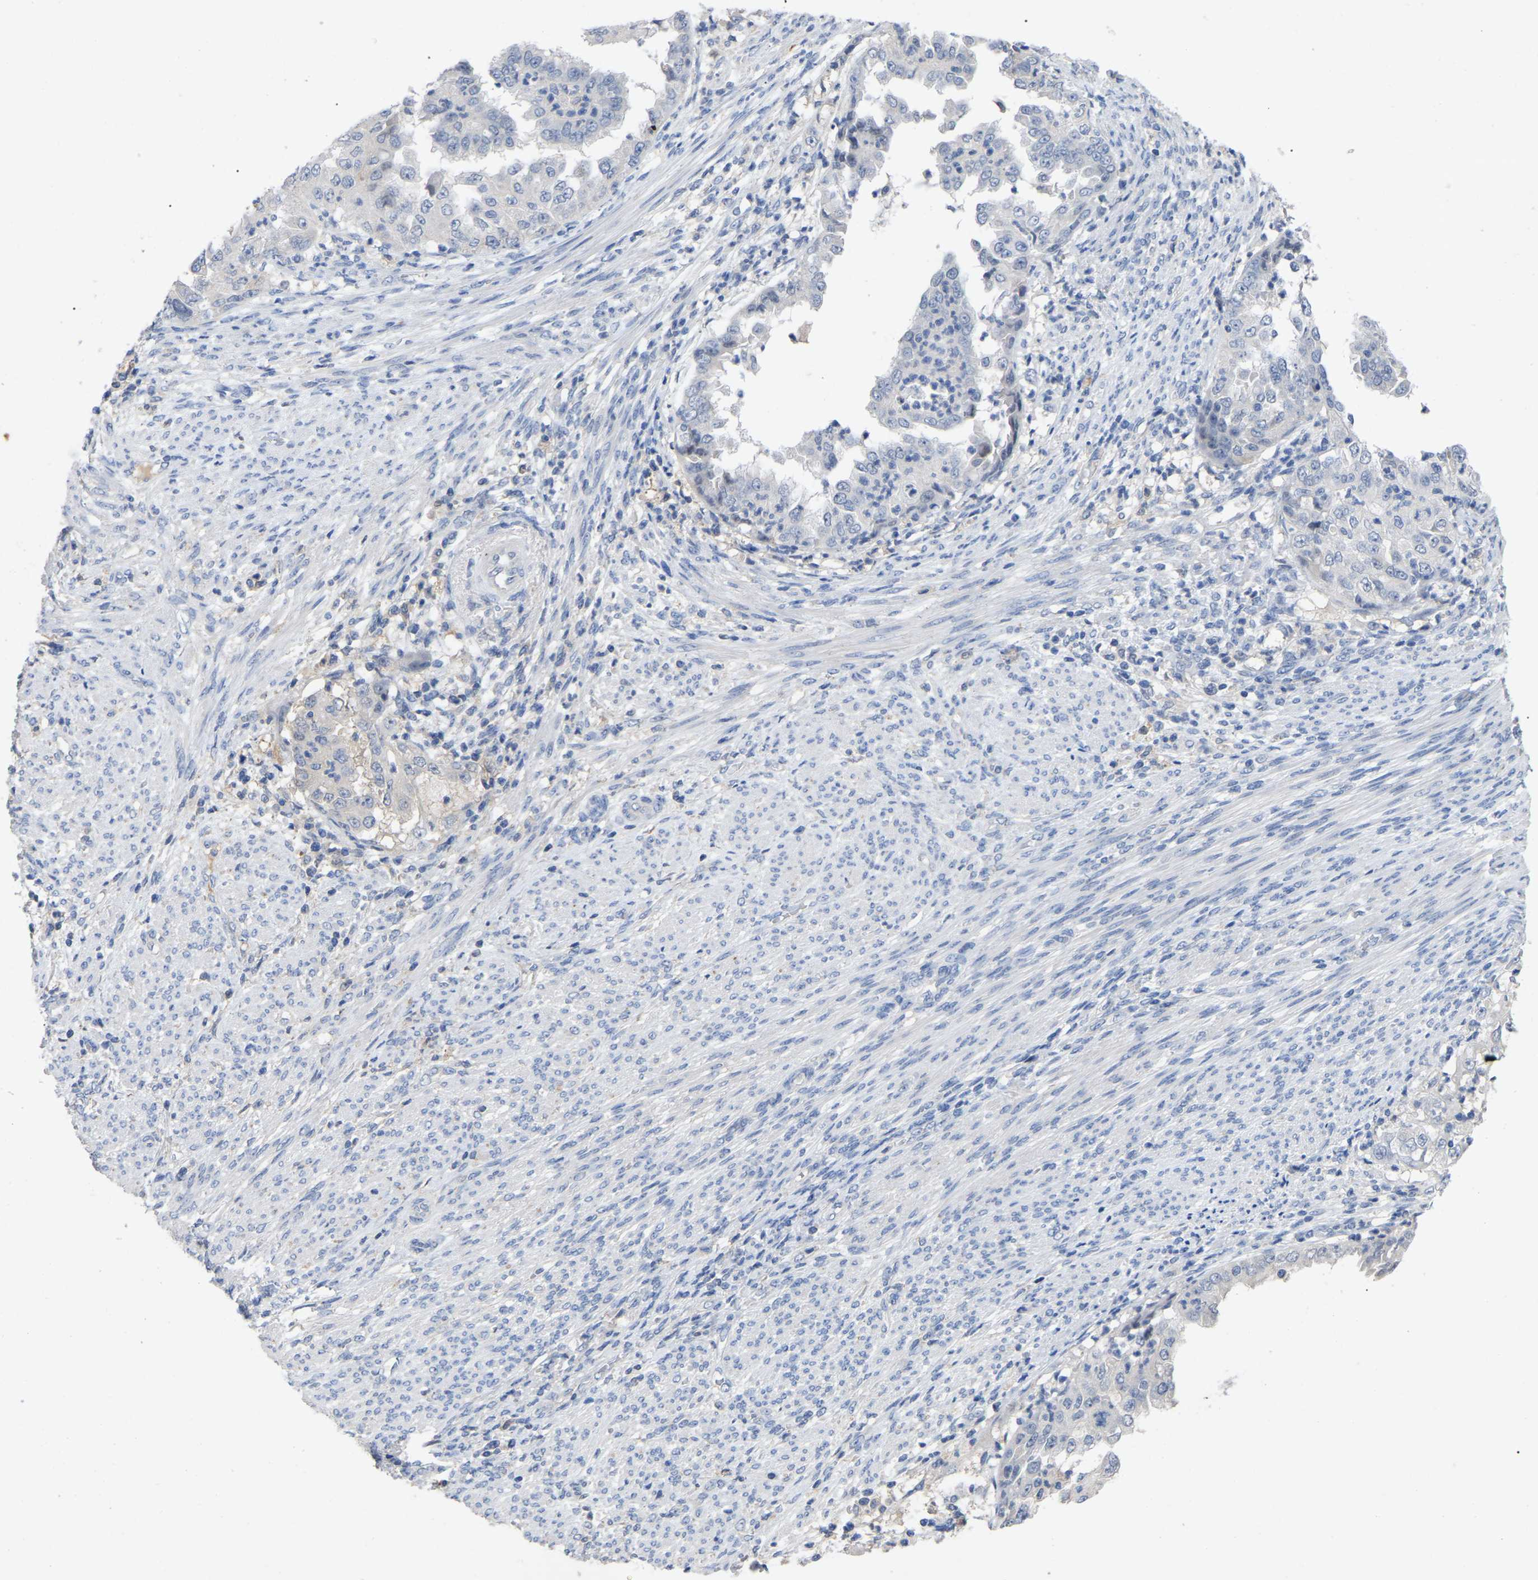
{"staining": {"intensity": "negative", "quantity": "none", "location": "none"}, "tissue": "endometrial cancer", "cell_type": "Tumor cells", "image_type": "cancer", "snomed": [{"axis": "morphology", "description": "Adenocarcinoma, NOS"}, {"axis": "topography", "description": "Endometrium"}], "caption": "This image is of adenocarcinoma (endometrial) stained with immunohistochemistry to label a protein in brown with the nuclei are counter-stained blue. There is no staining in tumor cells.", "gene": "SMPD2", "patient": {"sex": "female", "age": 85}}